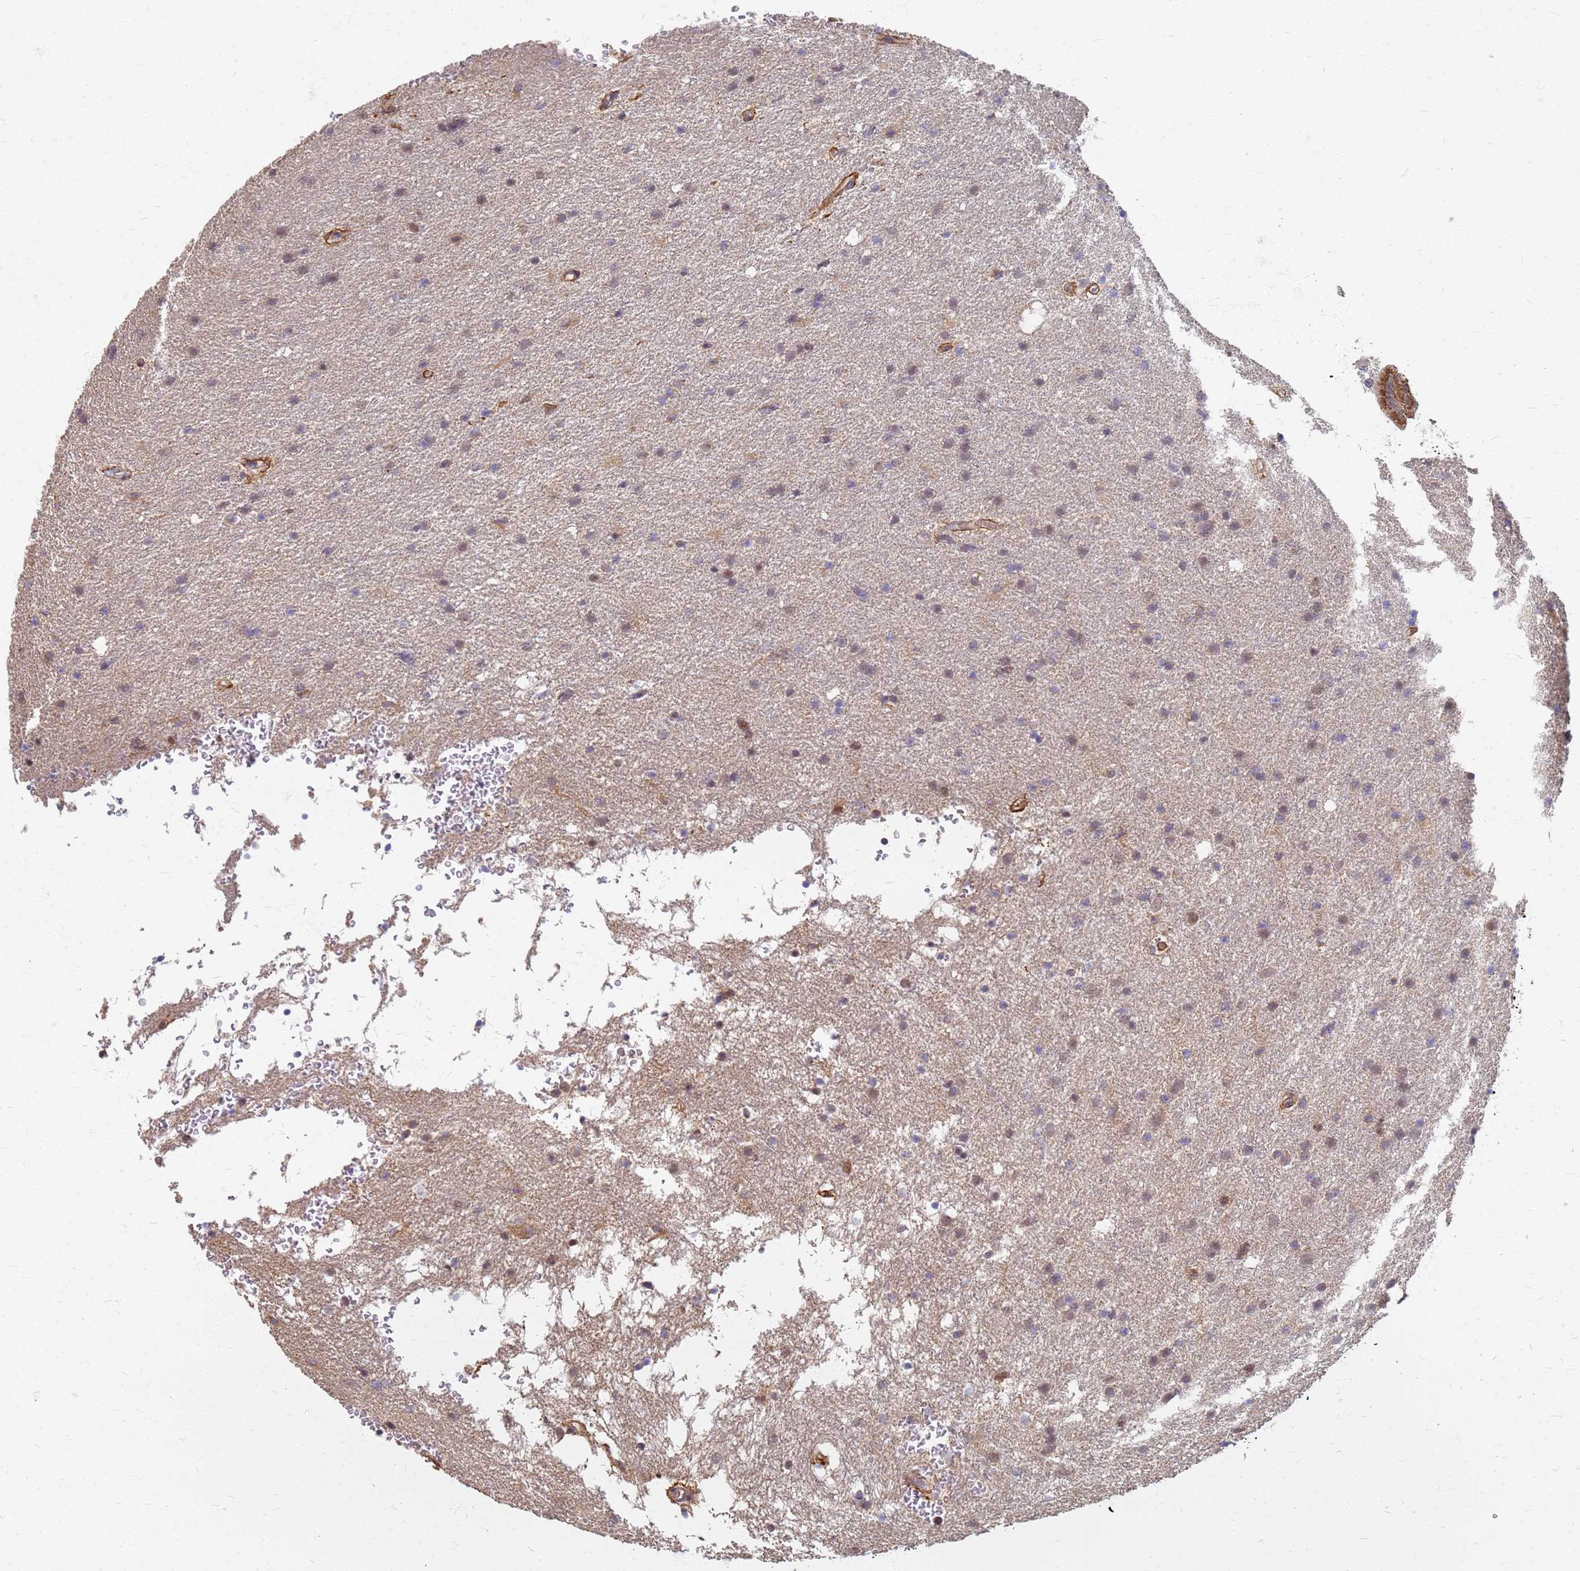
{"staining": {"intensity": "weak", "quantity": ">75%", "location": "cytoplasmic/membranous"}, "tissue": "glioma", "cell_type": "Tumor cells", "image_type": "cancer", "snomed": [{"axis": "morphology", "description": "Glioma, malignant, High grade"}, {"axis": "topography", "description": "Cerebral cortex"}], "caption": "An immunohistochemistry (IHC) micrograph of neoplastic tissue is shown. Protein staining in brown labels weak cytoplasmic/membranous positivity in malignant high-grade glioma within tumor cells.", "gene": "ITGB4", "patient": {"sex": "female", "age": 36}}